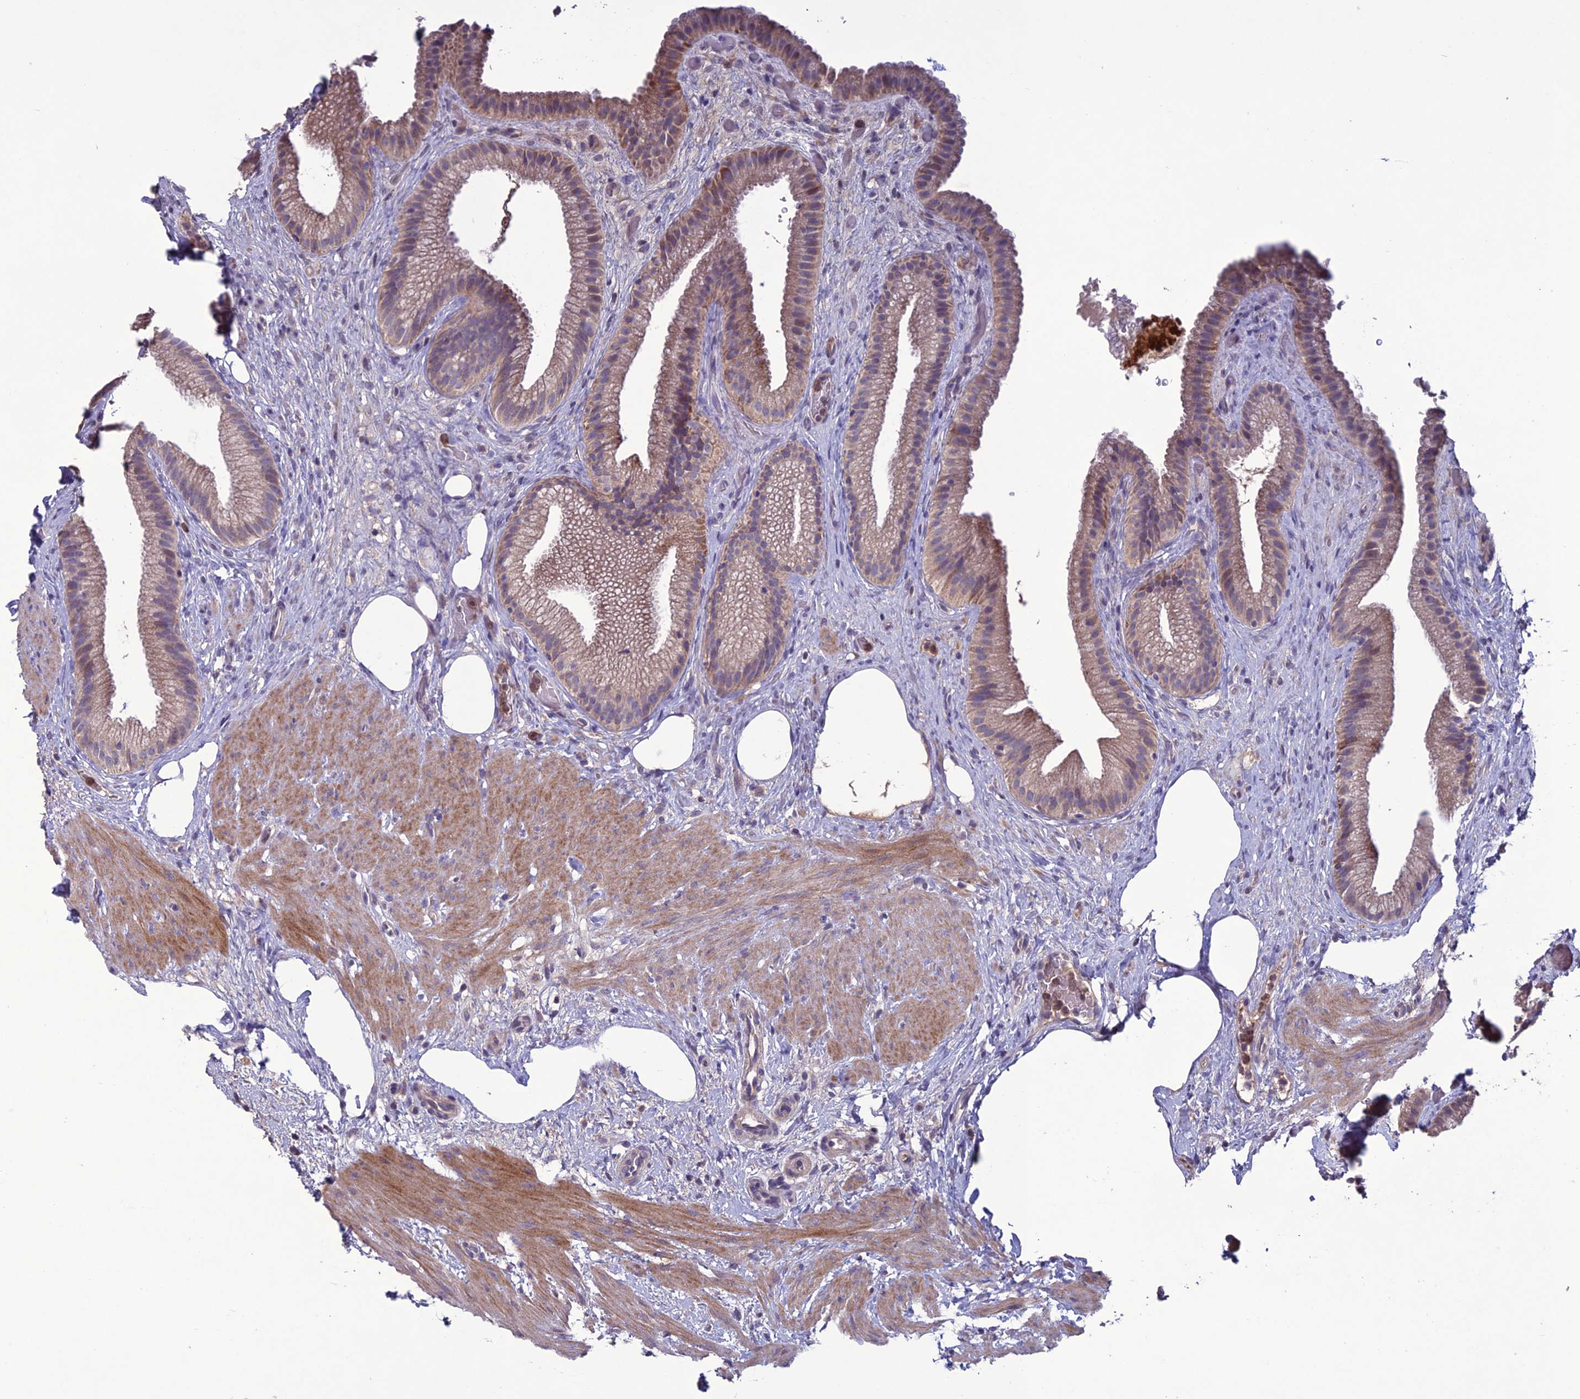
{"staining": {"intensity": "moderate", "quantity": ">75%", "location": "cytoplasmic/membranous"}, "tissue": "gallbladder", "cell_type": "Glandular cells", "image_type": "normal", "snomed": [{"axis": "morphology", "description": "Normal tissue, NOS"}, {"axis": "morphology", "description": "Inflammation, NOS"}, {"axis": "topography", "description": "Gallbladder"}], "caption": "The photomicrograph displays immunohistochemical staining of benign gallbladder. There is moderate cytoplasmic/membranous positivity is identified in about >75% of glandular cells.", "gene": "C2orf76", "patient": {"sex": "male", "age": 51}}